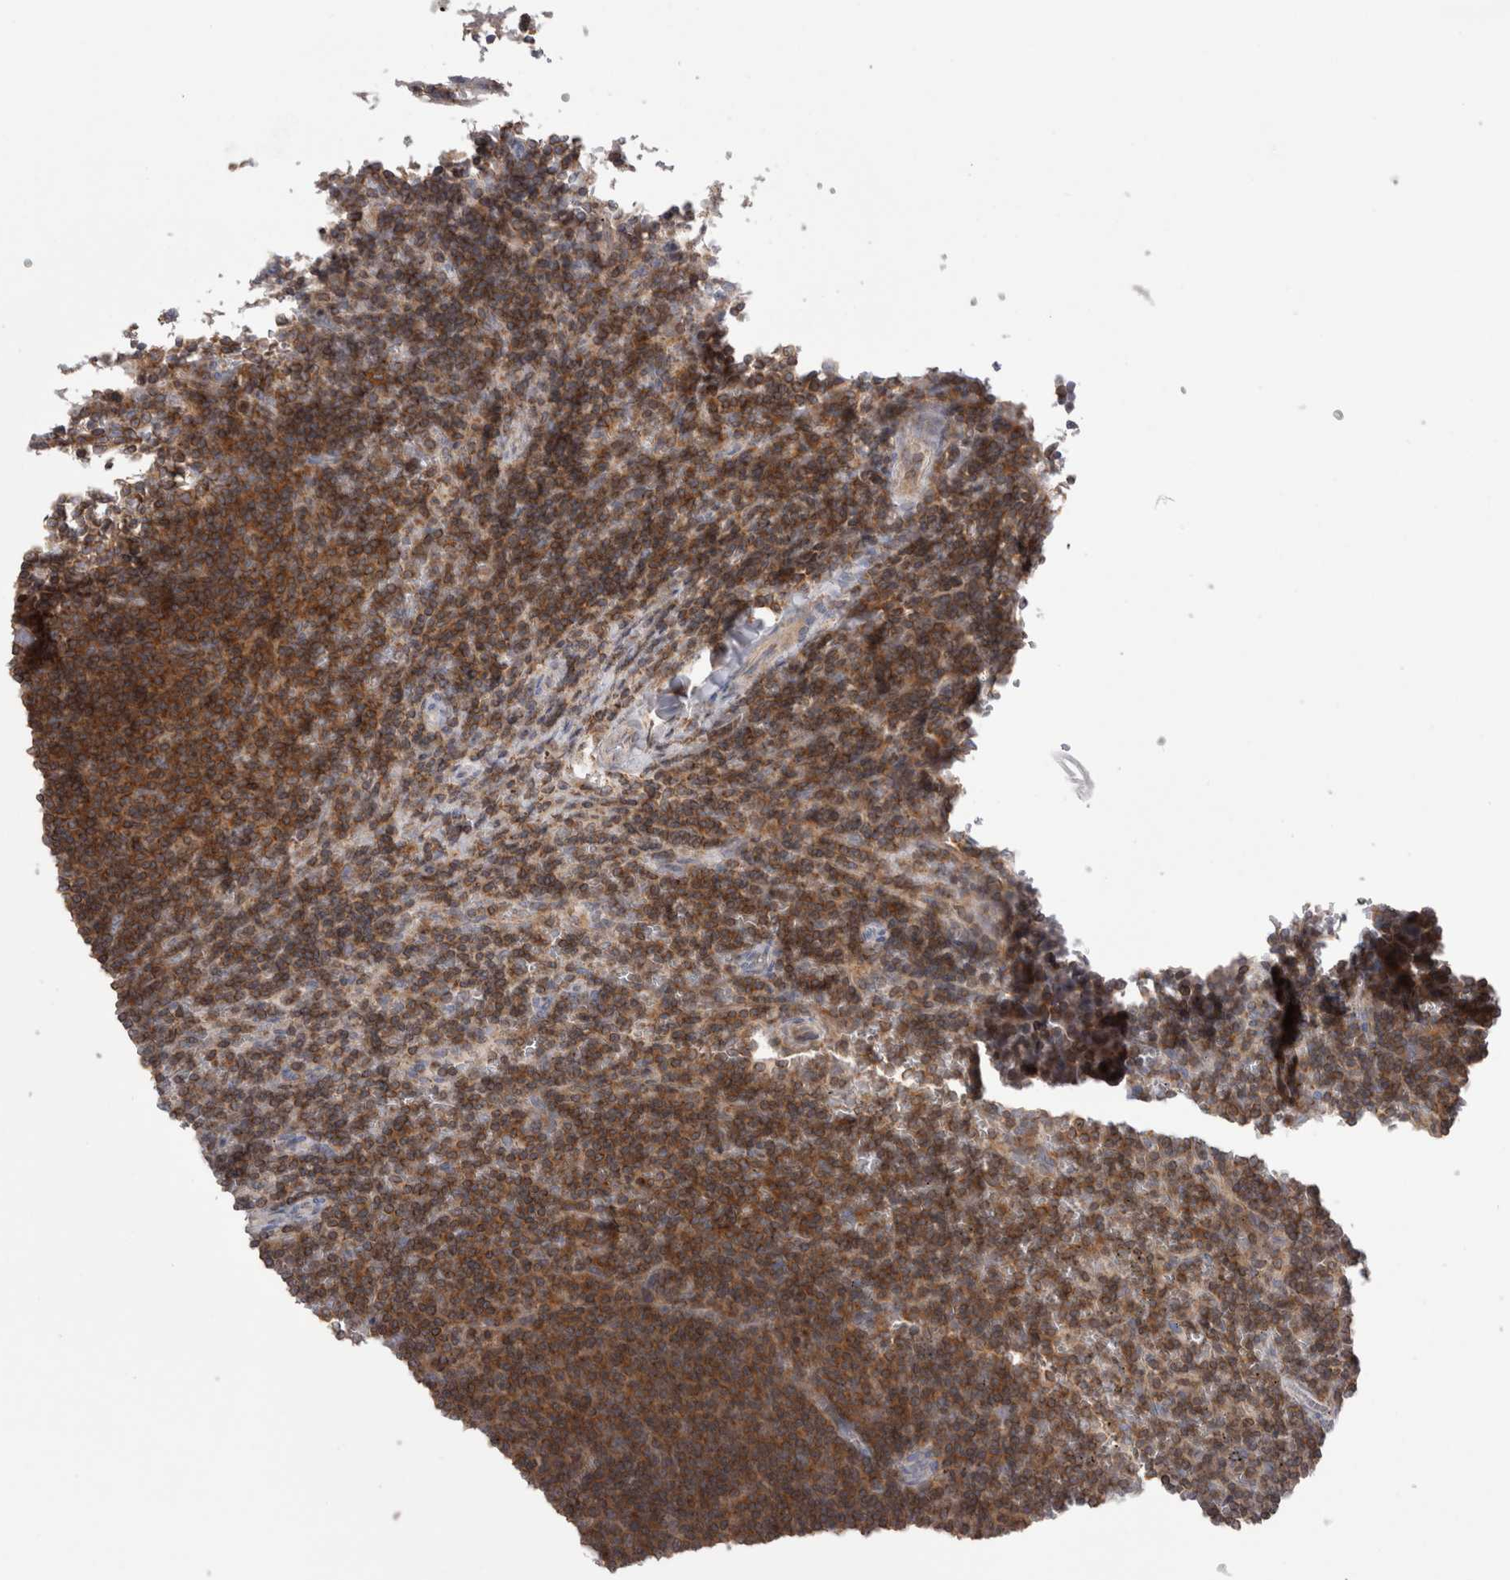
{"staining": {"intensity": "moderate", "quantity": ">75%", "location": "cytoplasmic/membranous"}, "tissue": "lymphoma", "cell_type": "Tumor cells", "image_type": "cancer", "snomed": [{"axis": "morphology", "description": "Malignant lymphoma, non-Hodgkin's type, Low grade"}, {"axis": "topography", "description": "Spleen"}], "caption": "Protein expression analysis of human lymphoma reveals moderate cytoplasmic/membranous positivity in approximately >75% of tumor cells.", "gene": "DARS2", "patient": {"sex": "female", "age": 50}}